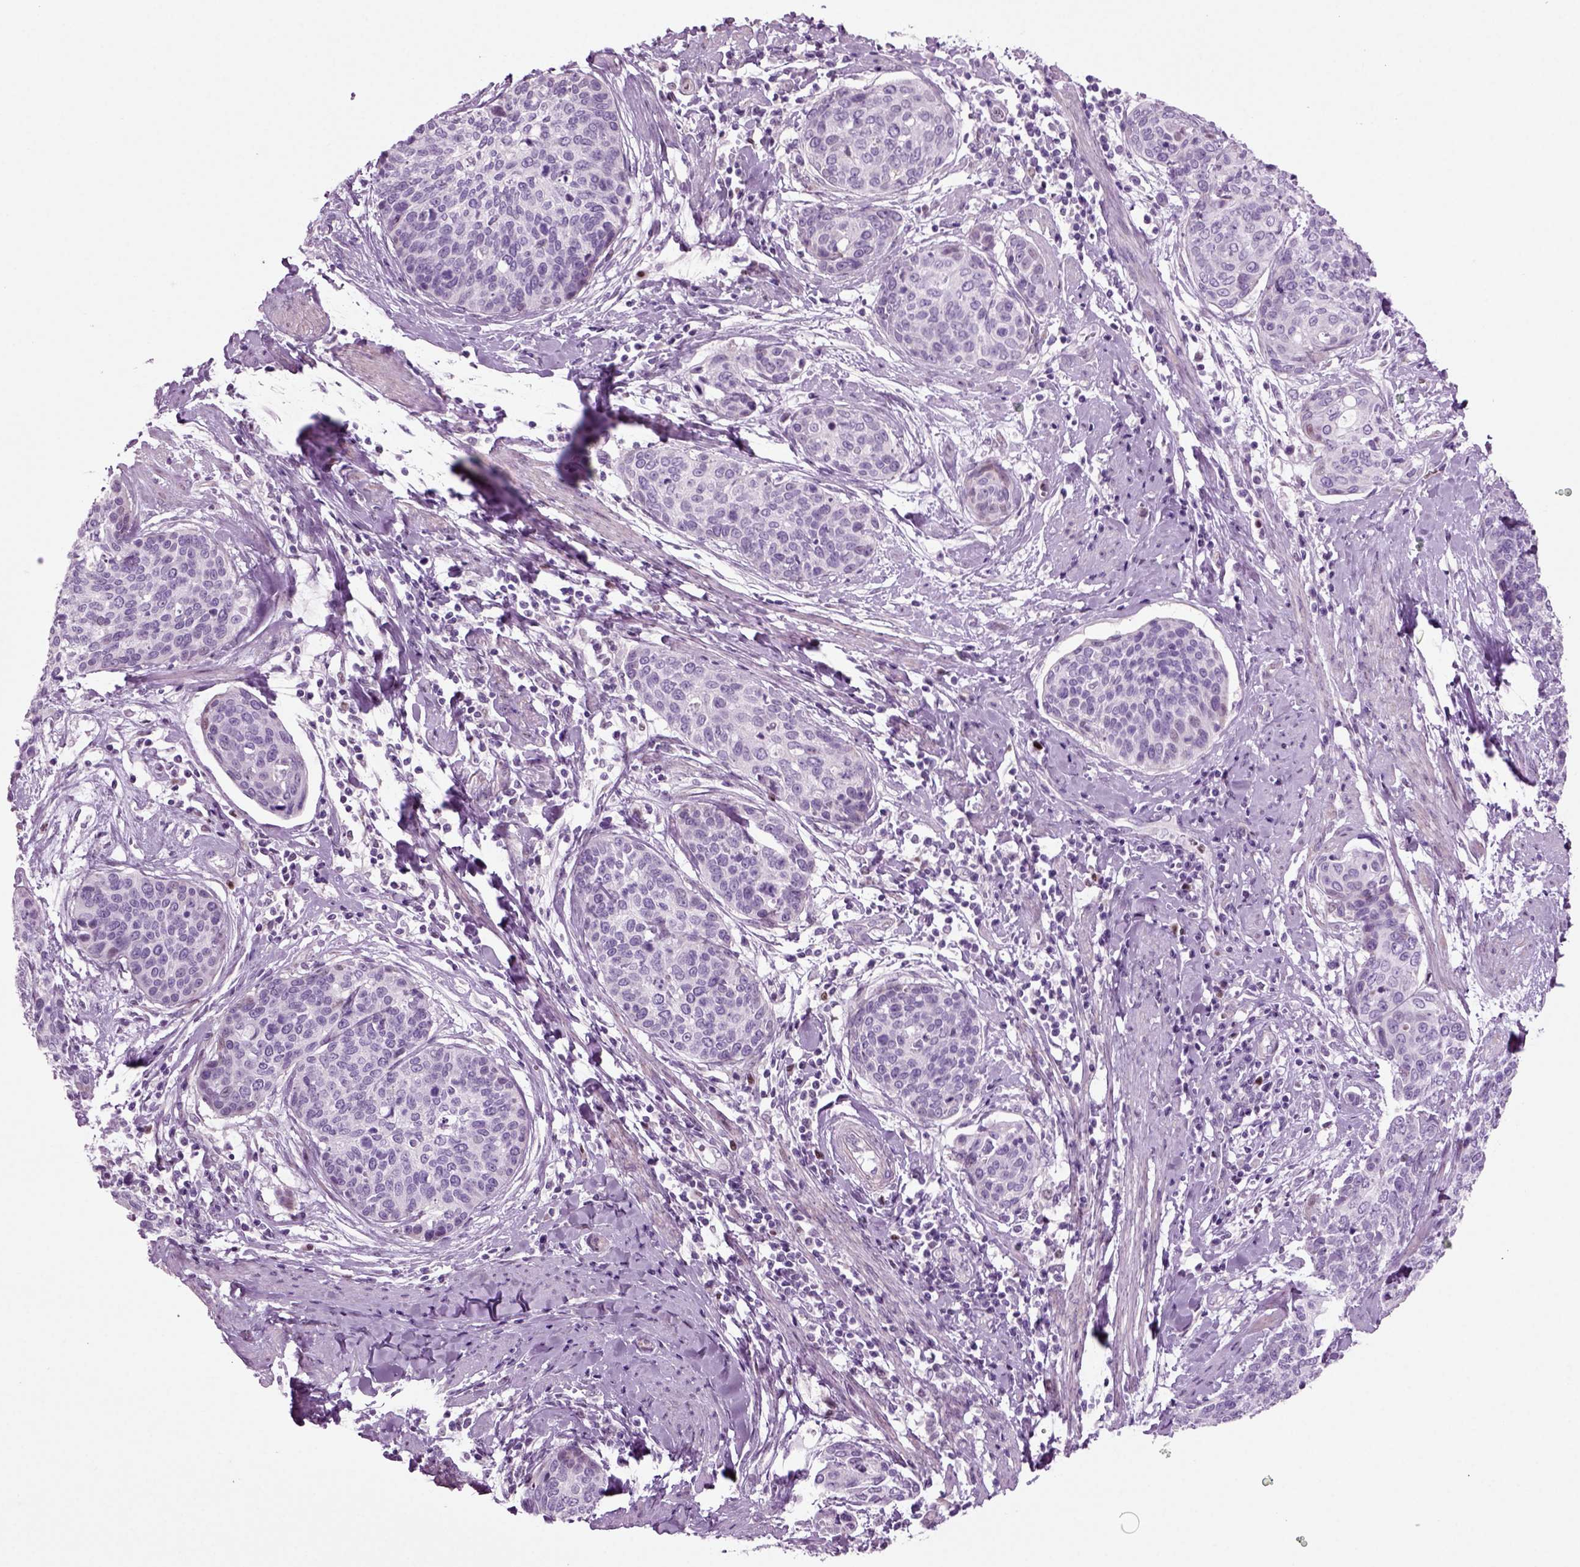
{"staining": {"intensity": "negative", "quantity": "none", "location": "none"}, "tissue": "cervical cancer", "cell_type": "Tumor cells", "image_type": "cancer", "snomed": [{"axis": "morphology", "description": "Squamous cell carcinoma, NOS"}, {"axis": "topography", "description": "Cervix"}], "caption": "High power microscopy photomicrograph of an immunohistochemistry (IHC) histopathology image of squamous cell carcinoma (cervical), revealing no significant positivity in tumor cells. (Immunohistochemistry (ihc), brightfield microscopy, high magnification).", "gene": "ARID3A", "patient": {"sex": "female", "age": 69}}